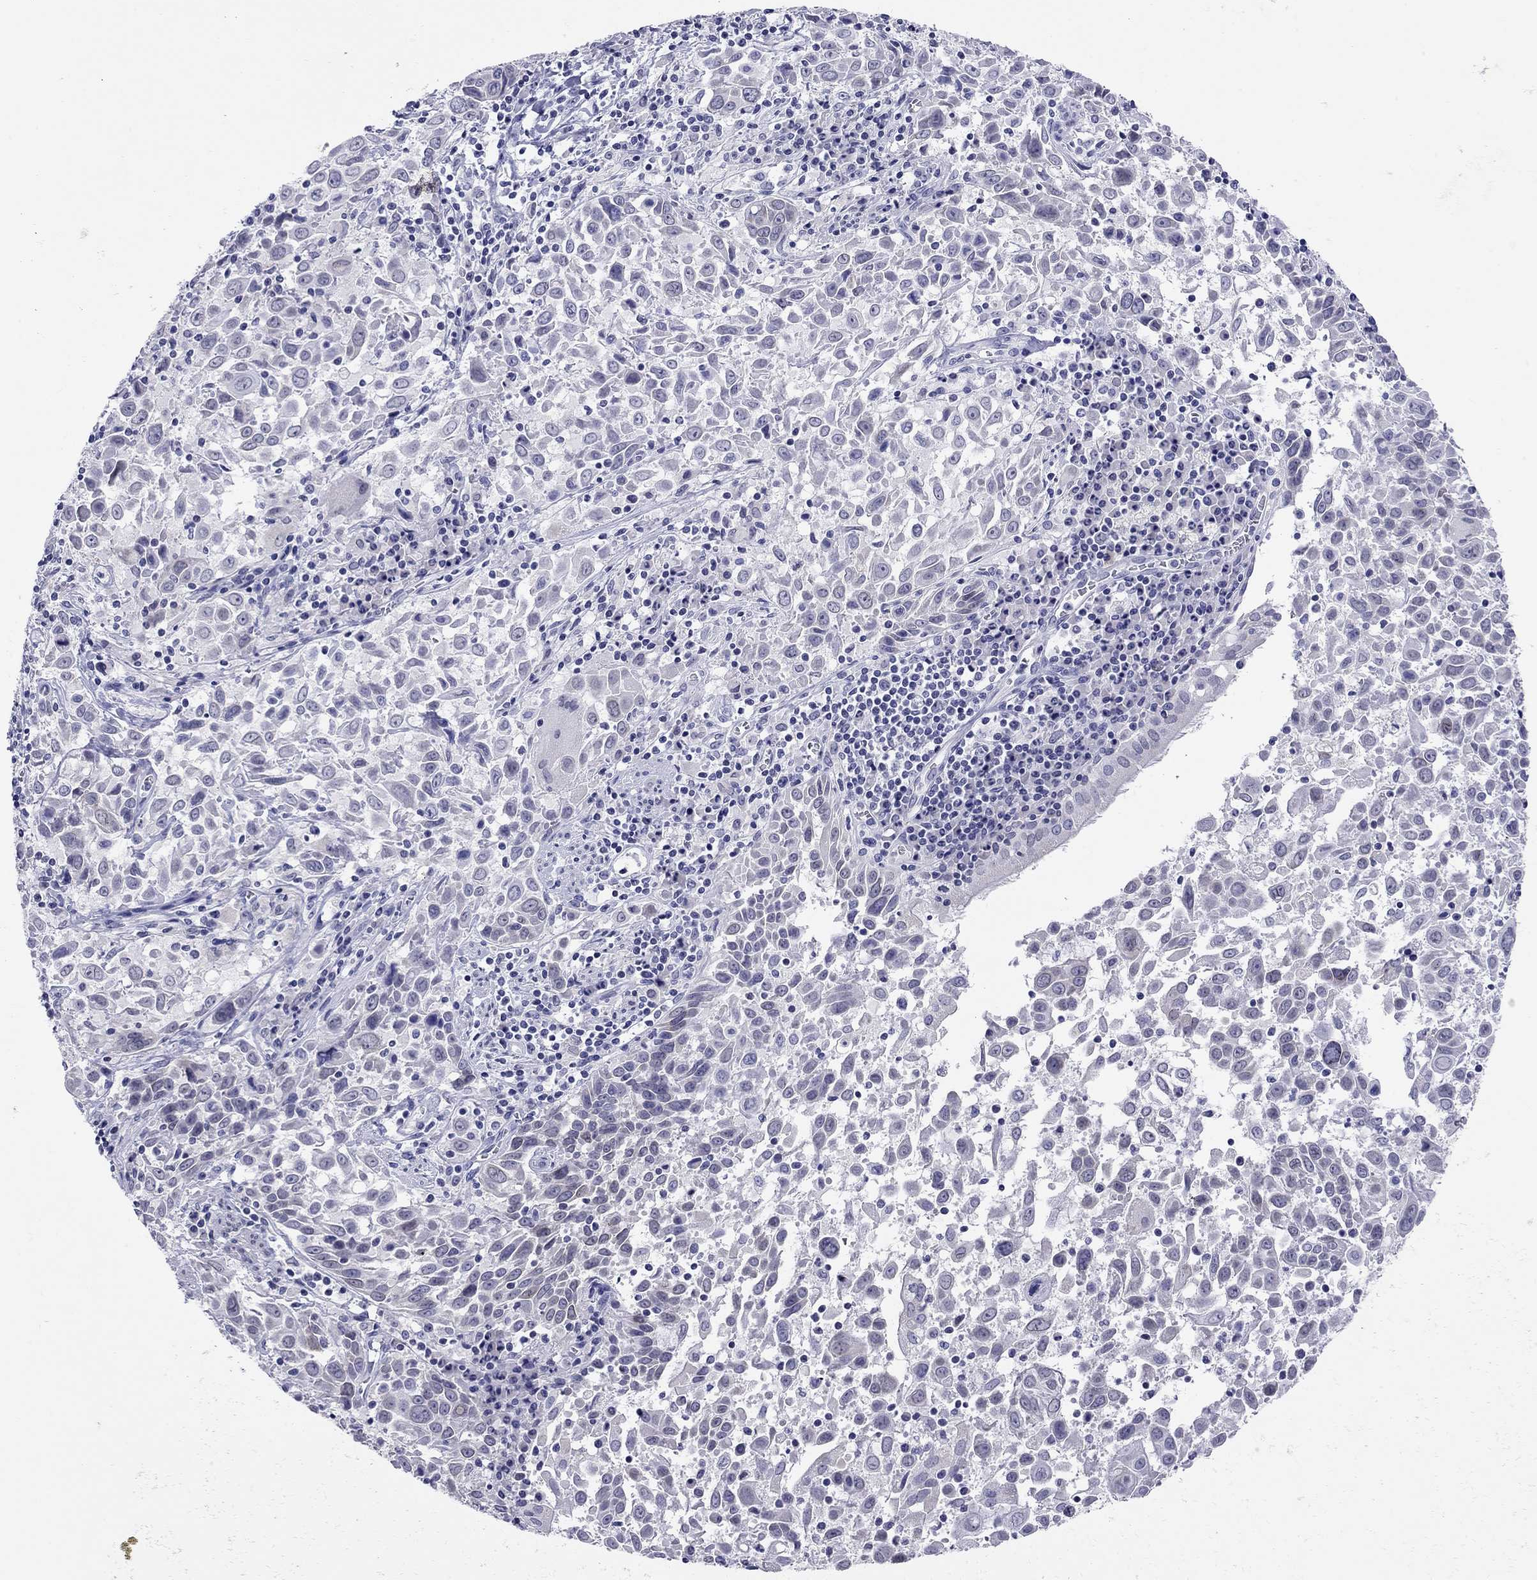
{"staining": {"intensity": "negative", "quantity": "none", "location": "none"}, "tissue": "lung cancer", "cell_type": "Tumor cells", "image_type": "cancer", "snomed": [{"axis": "morphology", "description": "Squamous cell carcinoma, NOS"}, {"axis": "topography", "description": "Lung"}], "caption": "There is no significant expression in tumor cells of lung squamous cell carcinoma.", "gene": "ARMC12", "patient": {"sex": "male", "age": 57}}